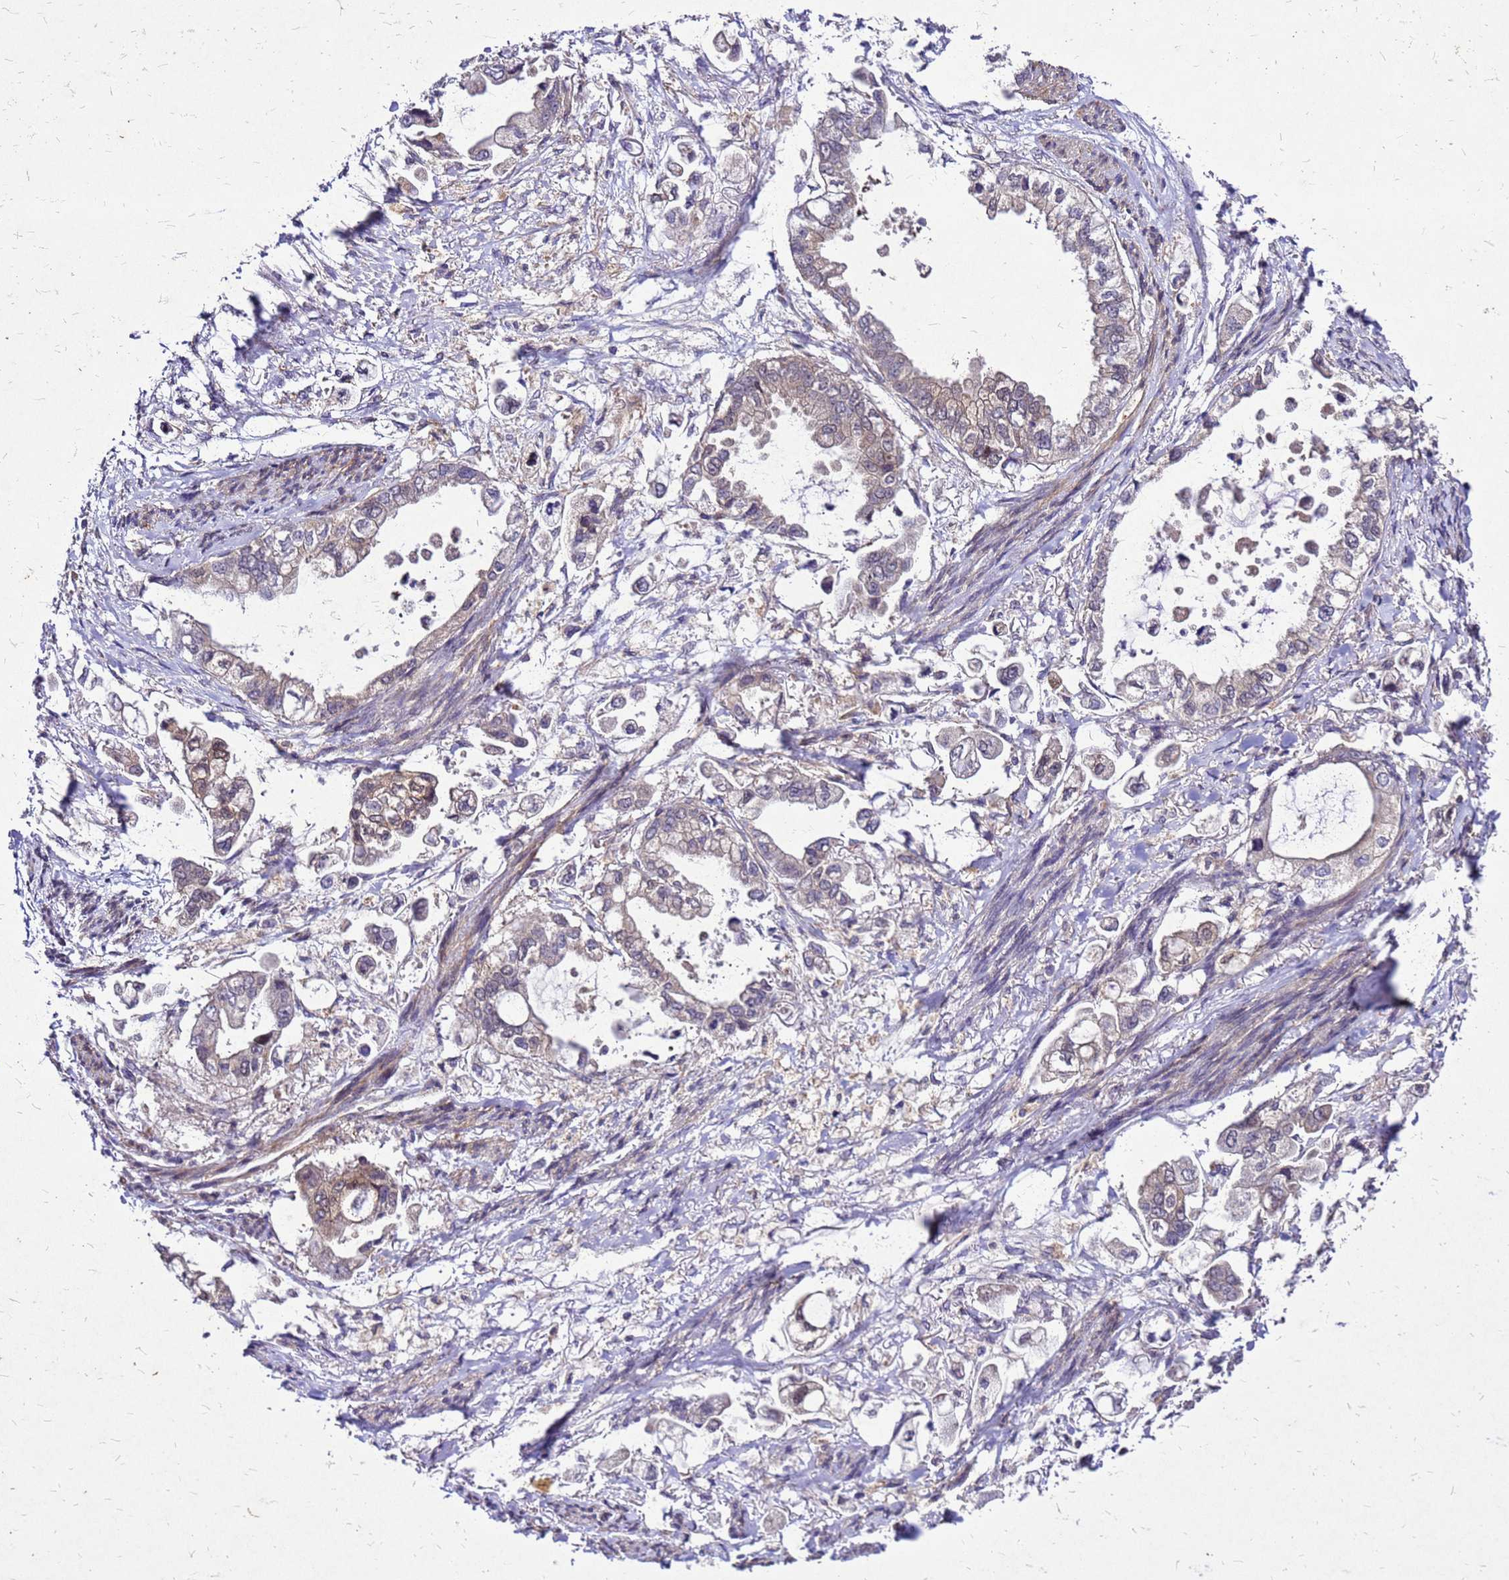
{"staining": {"intensity": "moderate", "quantity": "<25%", "location": "cytoplasmic/membranous"}, "tissue": "stomach cancer", "cell_type": "Tumor cells", "image_type": "cancer", "snomed": [{"axis": "morphology", "description": "Adenocarcinoma, NOS"}, {"axis": "topography", "description": "Stomach"}], "caption": "Immunohistochemistry (IHC) (DAB) staining of stomach adenocarcinoma demonstrates moderate cytoplasmic/membranous protein positivity in about <25% of tumor cells.", "gene": "DUSP23", "patient": {"sex": "male", "age": 62}}